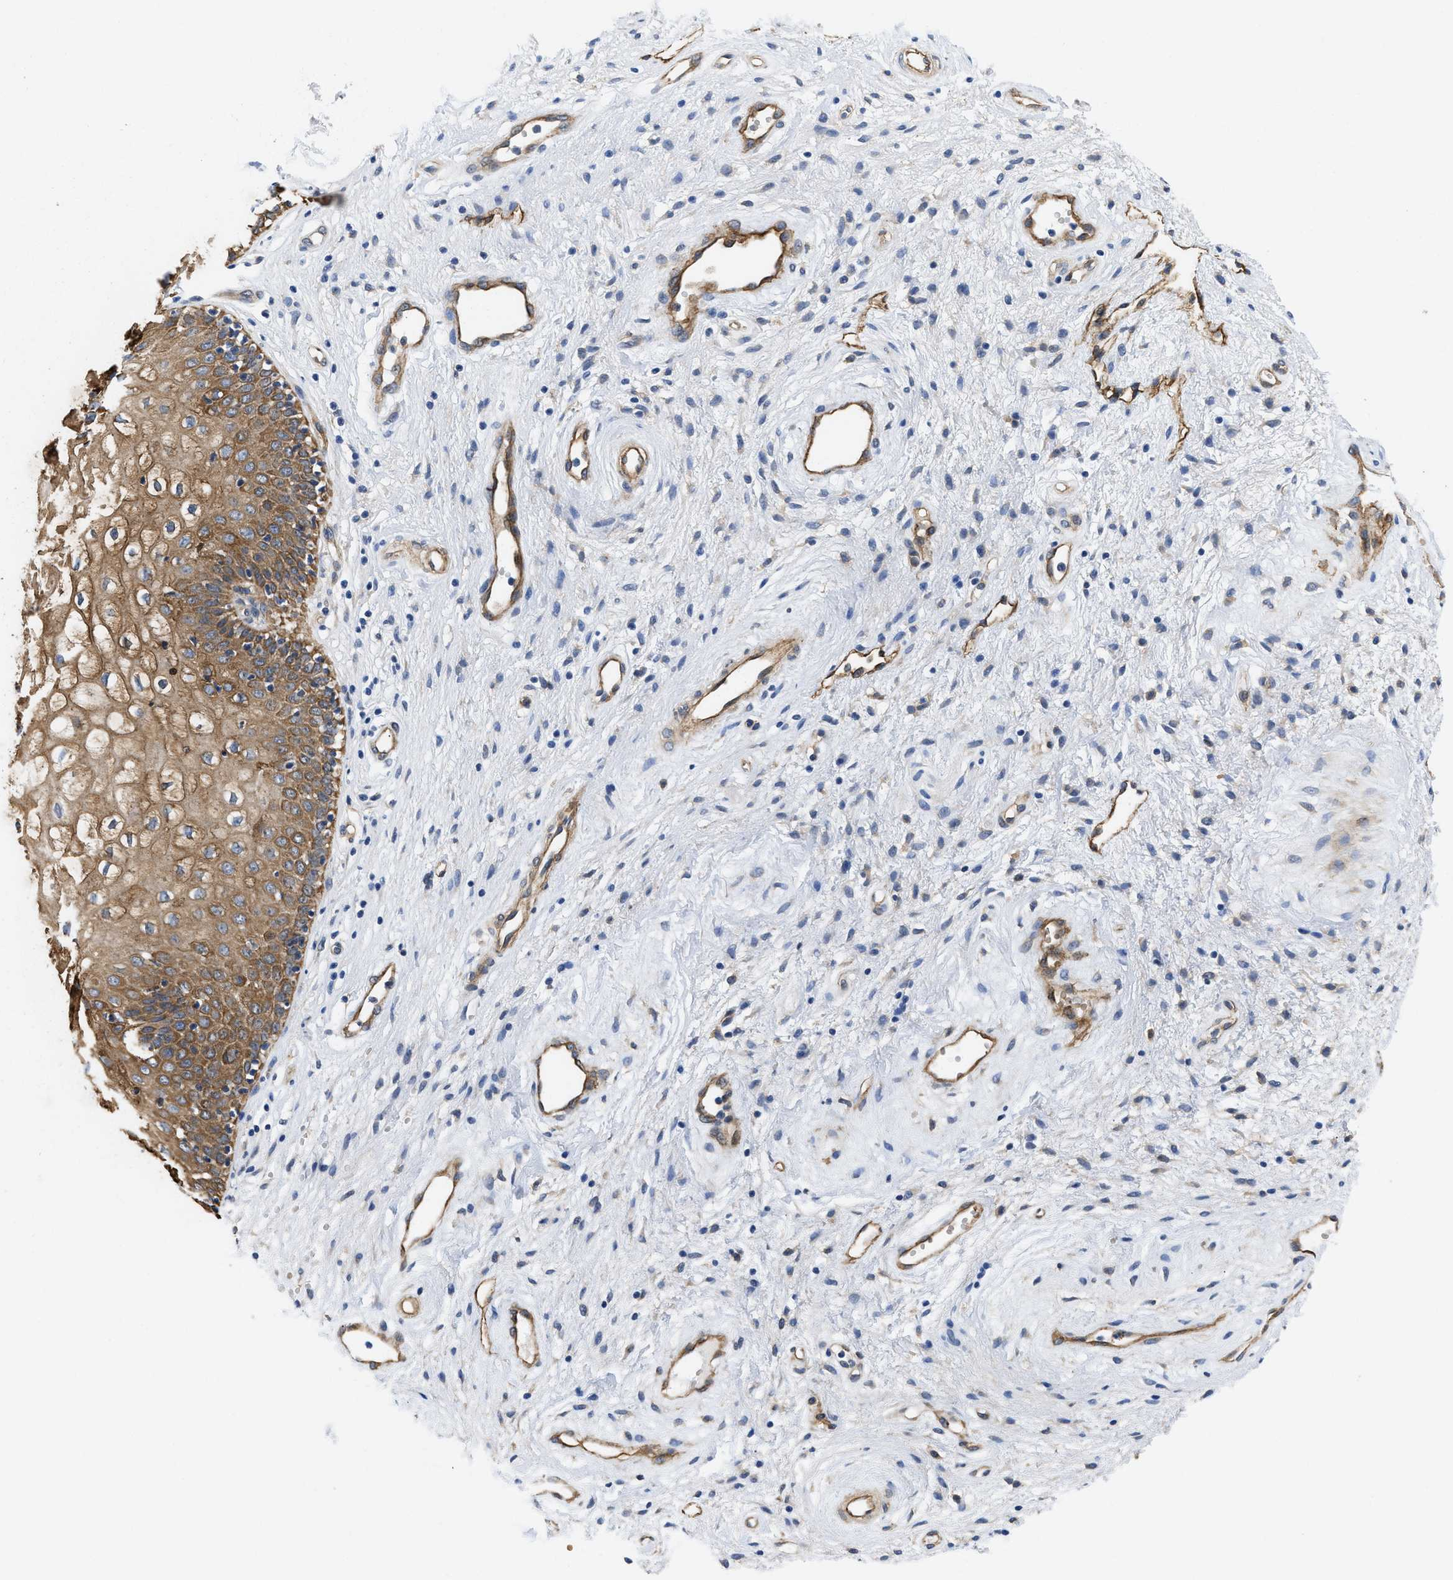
{"staining": {"intensity": "moderate", "quantity": ">75%", "location": "cytoplasmic/membranous"}, "tissue": "vagina", "cell_type": "Squamous epithelial cells", "image_type": "normal", "snomed": [{"axis": "morphology", "description": "Normal tissue, NOS"}, {"axis": "topography", "description": "Vagina"}], "caption": "Protein analysis of normal vagina shows moderate cytoplasmic/membranous expression in approximately >75% of squamous epithelial cells.", "gene": "RAPH1", "patient": {"sex": "female", "age": 34}}